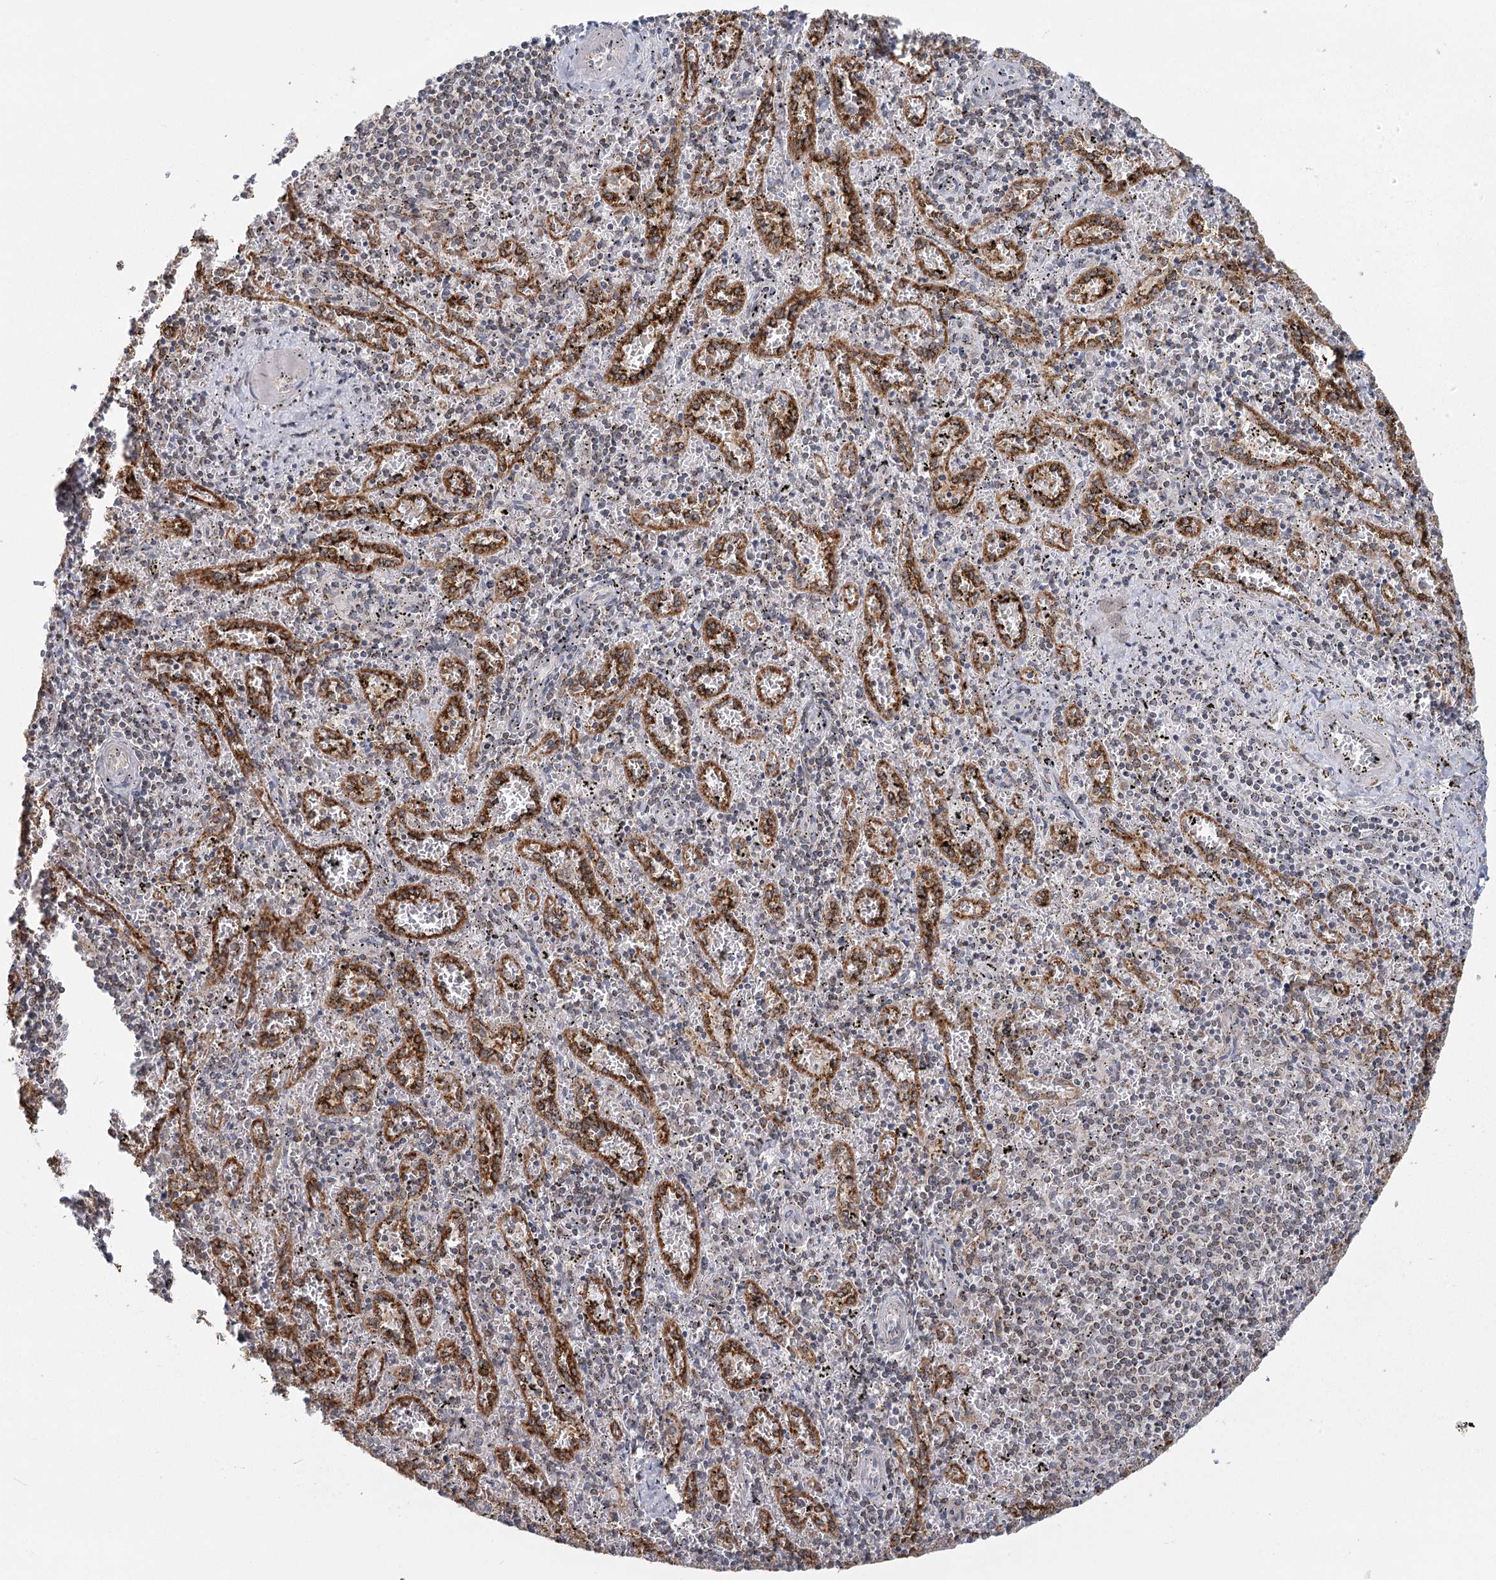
{"staining": {"intensity": "negative", "quantity": "none", "location": "none"}, "tissue": "spleen", "cell_type": "Cells in red pulp", "image_type": "normal", "snomed": [{"axis": "morphology", "description": "Normal tissue, NOS"}, {"axis": "topography", "description": "Spleen"}], "caption": "Immunohistochemistry (IHC) of unremarkable human spleen demonstrates no expression in cells in red pulp.", "gene": "LACTB", "patient": {"sex": "male", "age": 11}}